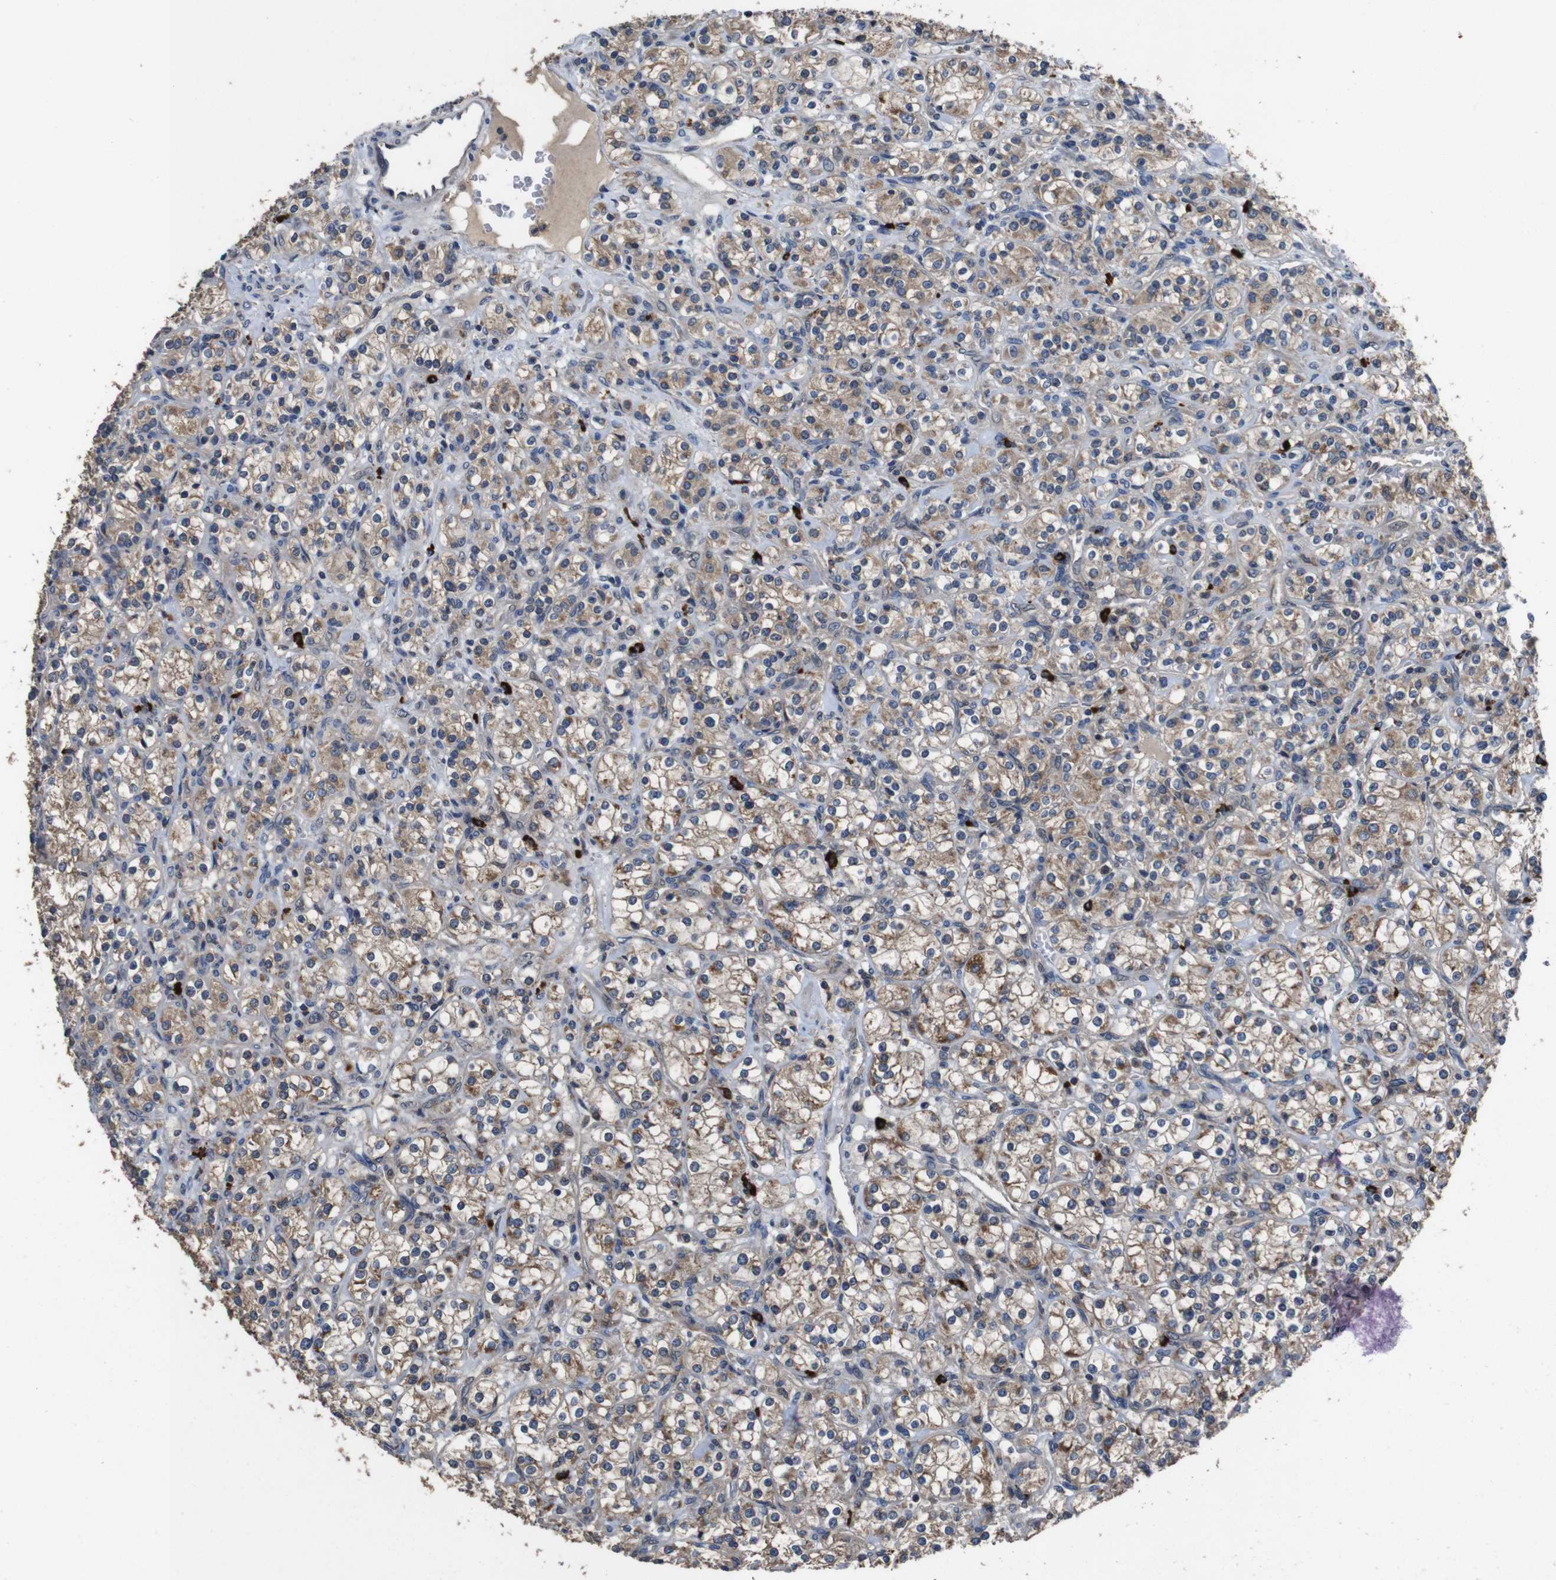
{"staining": {"intensity": "moderate", "quantity": ">75%", "location": "cytoplasmic/membranous"}, "tissue": "renal cancer", "cell_type": "Tumor cells", "image_type": "cancer", "snomed": [{"axis": "morphology", "description": "Adenocarcinoma, NOS"}, {"axis": "topography", "description": "Kidney"}], "caption": "The photomicrograph exhibits a brown stain indicating the presence of a protein in the cytoplasmic/membranous of tumor cells in adenocarcinoma (renal).", "gene": "GLIPR1", "patient": {"sex": "male", "age": 77}}